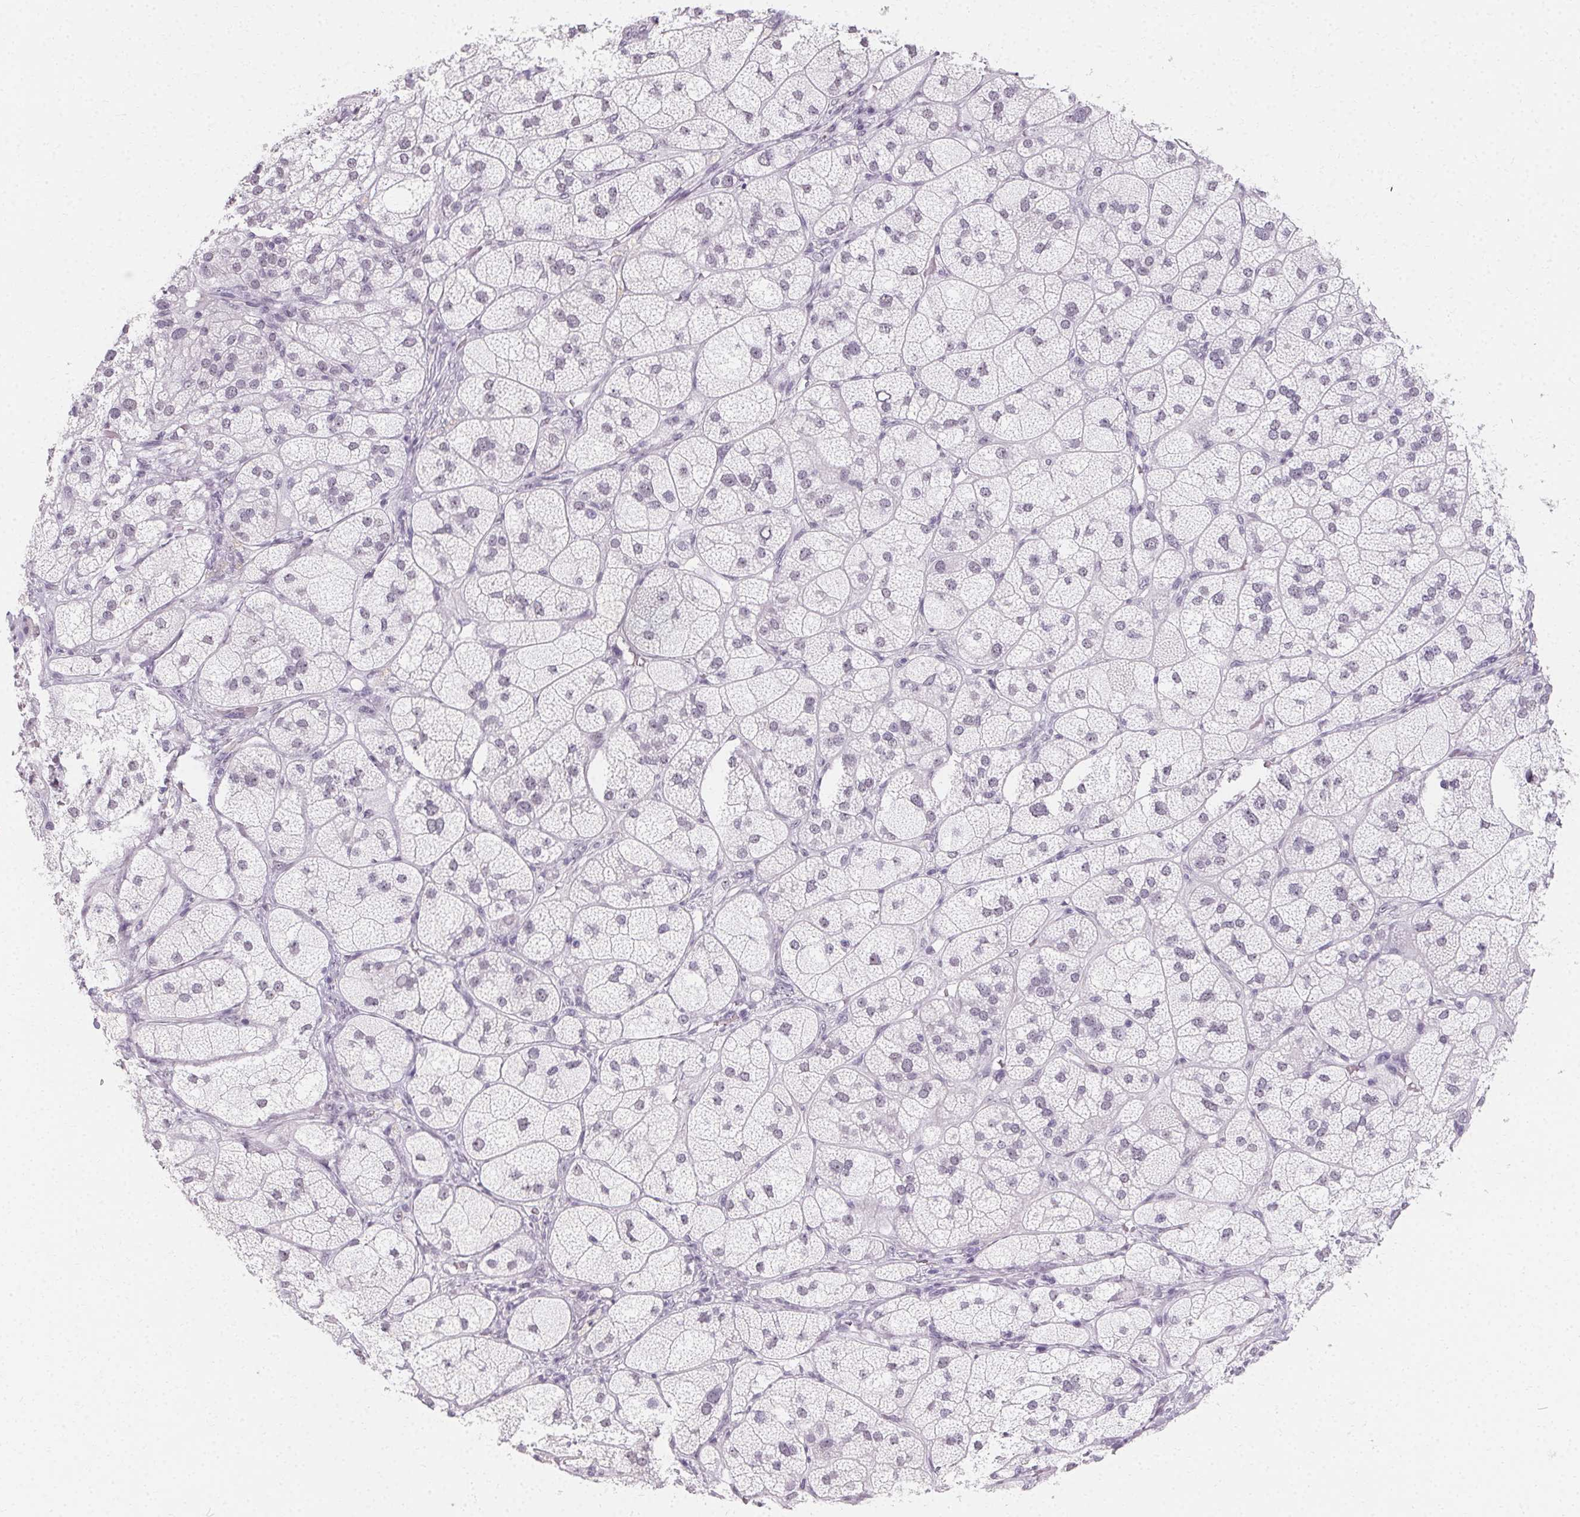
{"staining": {"intensity": "negative", "quantity": "none", "location": "none"}, "tissue": "adrenal gland", "cell_type": "Glandular cells", "image_type": "normal", "snomed": [{"axis": "morphology", "description": "Normal tissue, NOS"}, {"axis": "topography", "description": "Adrenal gland"}], "caption": "Immunohistochemistry image of unremarkable human adrenal gland stained for a protein (brown), which shows no expression in glandular cells.", "gene": "SYNPR", "patient": {"sex": "female", "age": 60}}